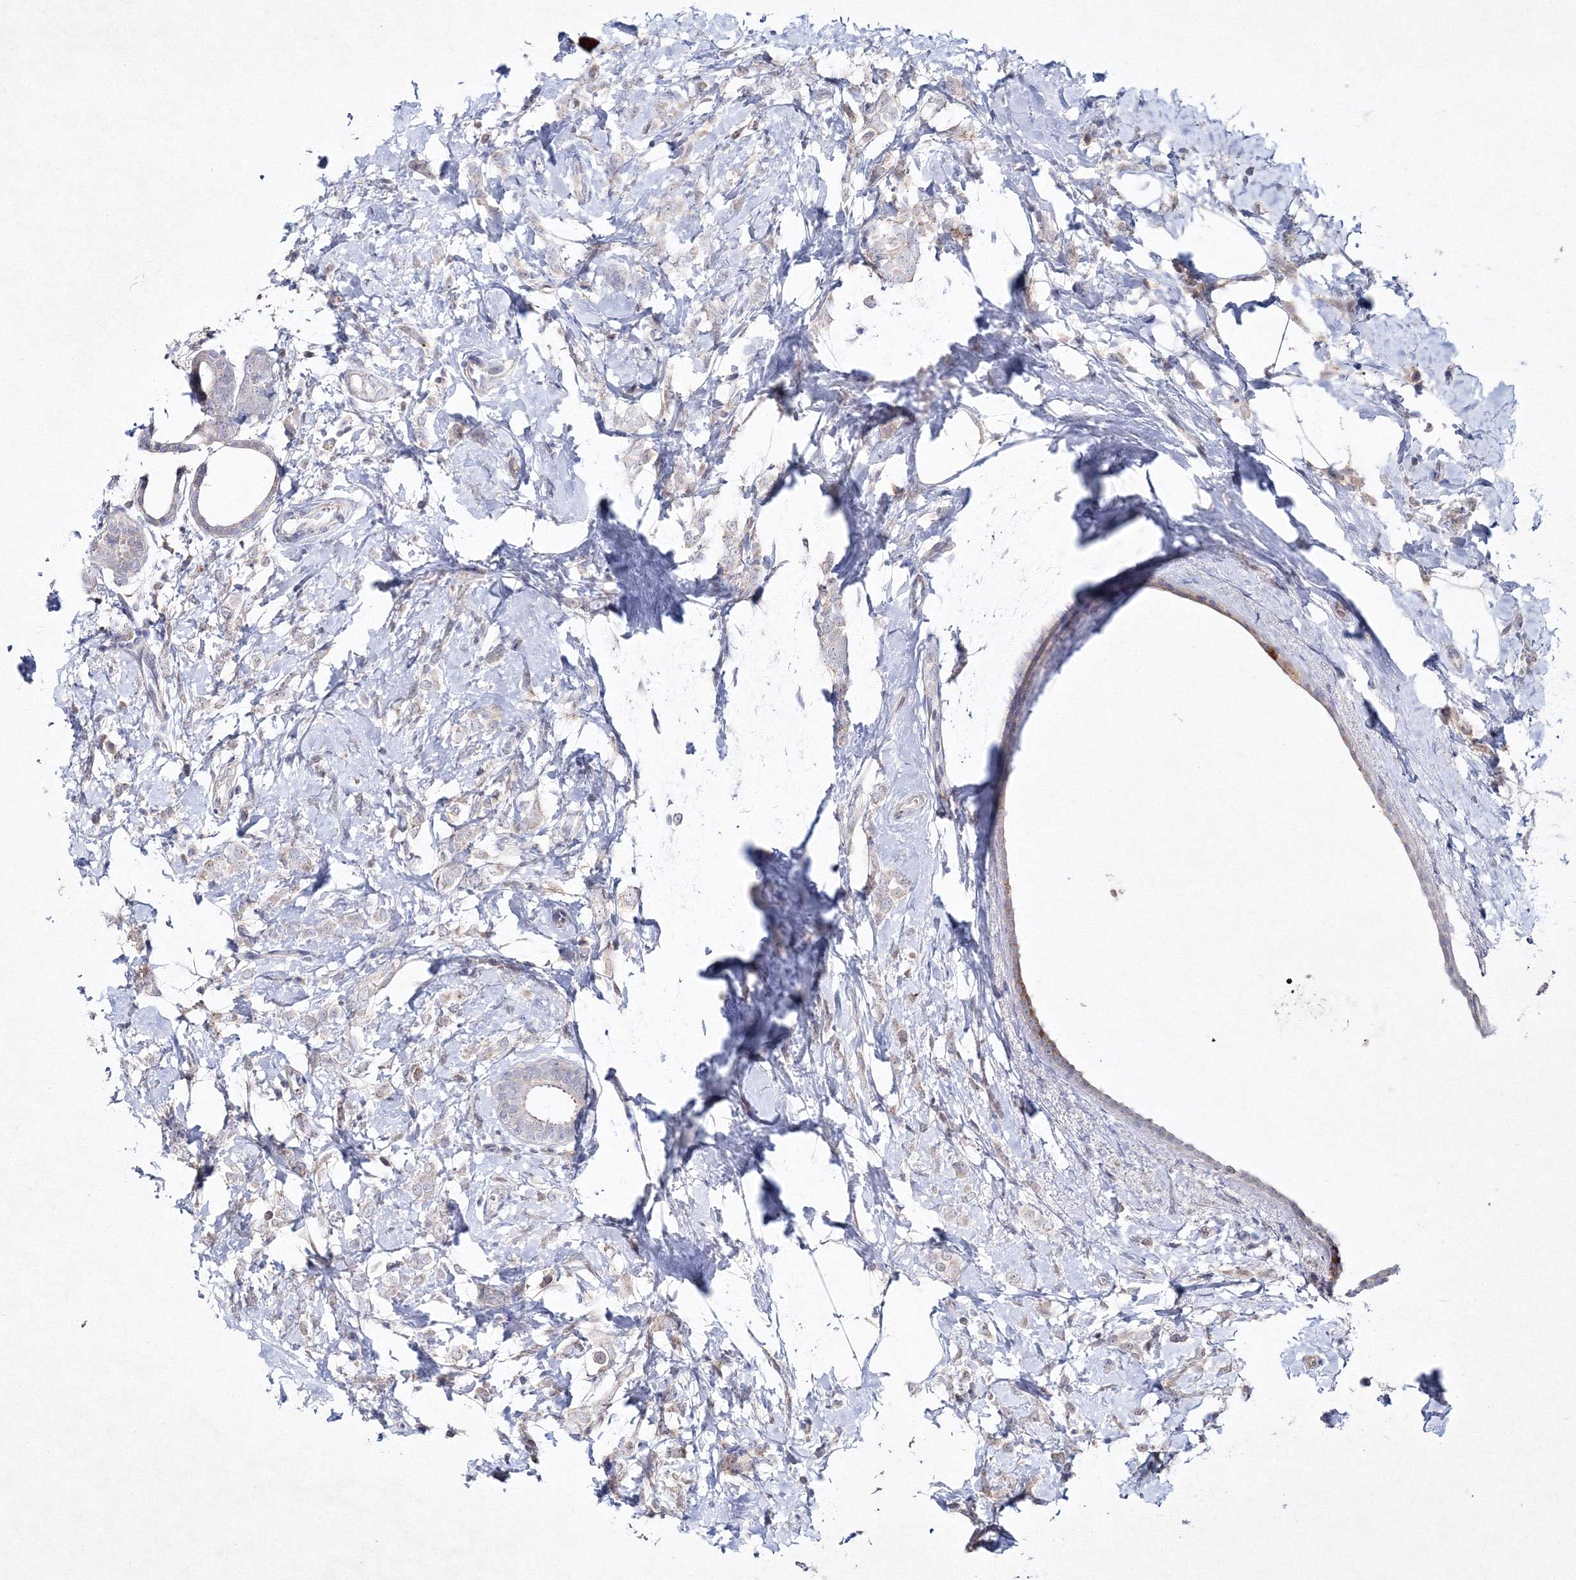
{"staining": {"intensity": "negative", "quantity": "none", "location": "none"}, "tissue": "breast cancer", "cell_type": "Tumor cells", "image_type": "cancer", "snomed": [{"axis": "morphology", "description": "Lobular carcinoma"}, {"axis": "topography", "description": "Breast"}], "caption": "The image reveals no staining of tumor cells in breast lobular carcinoma.", "gene": "NEU4", "patient": {"sex": "female", "age": 47}}